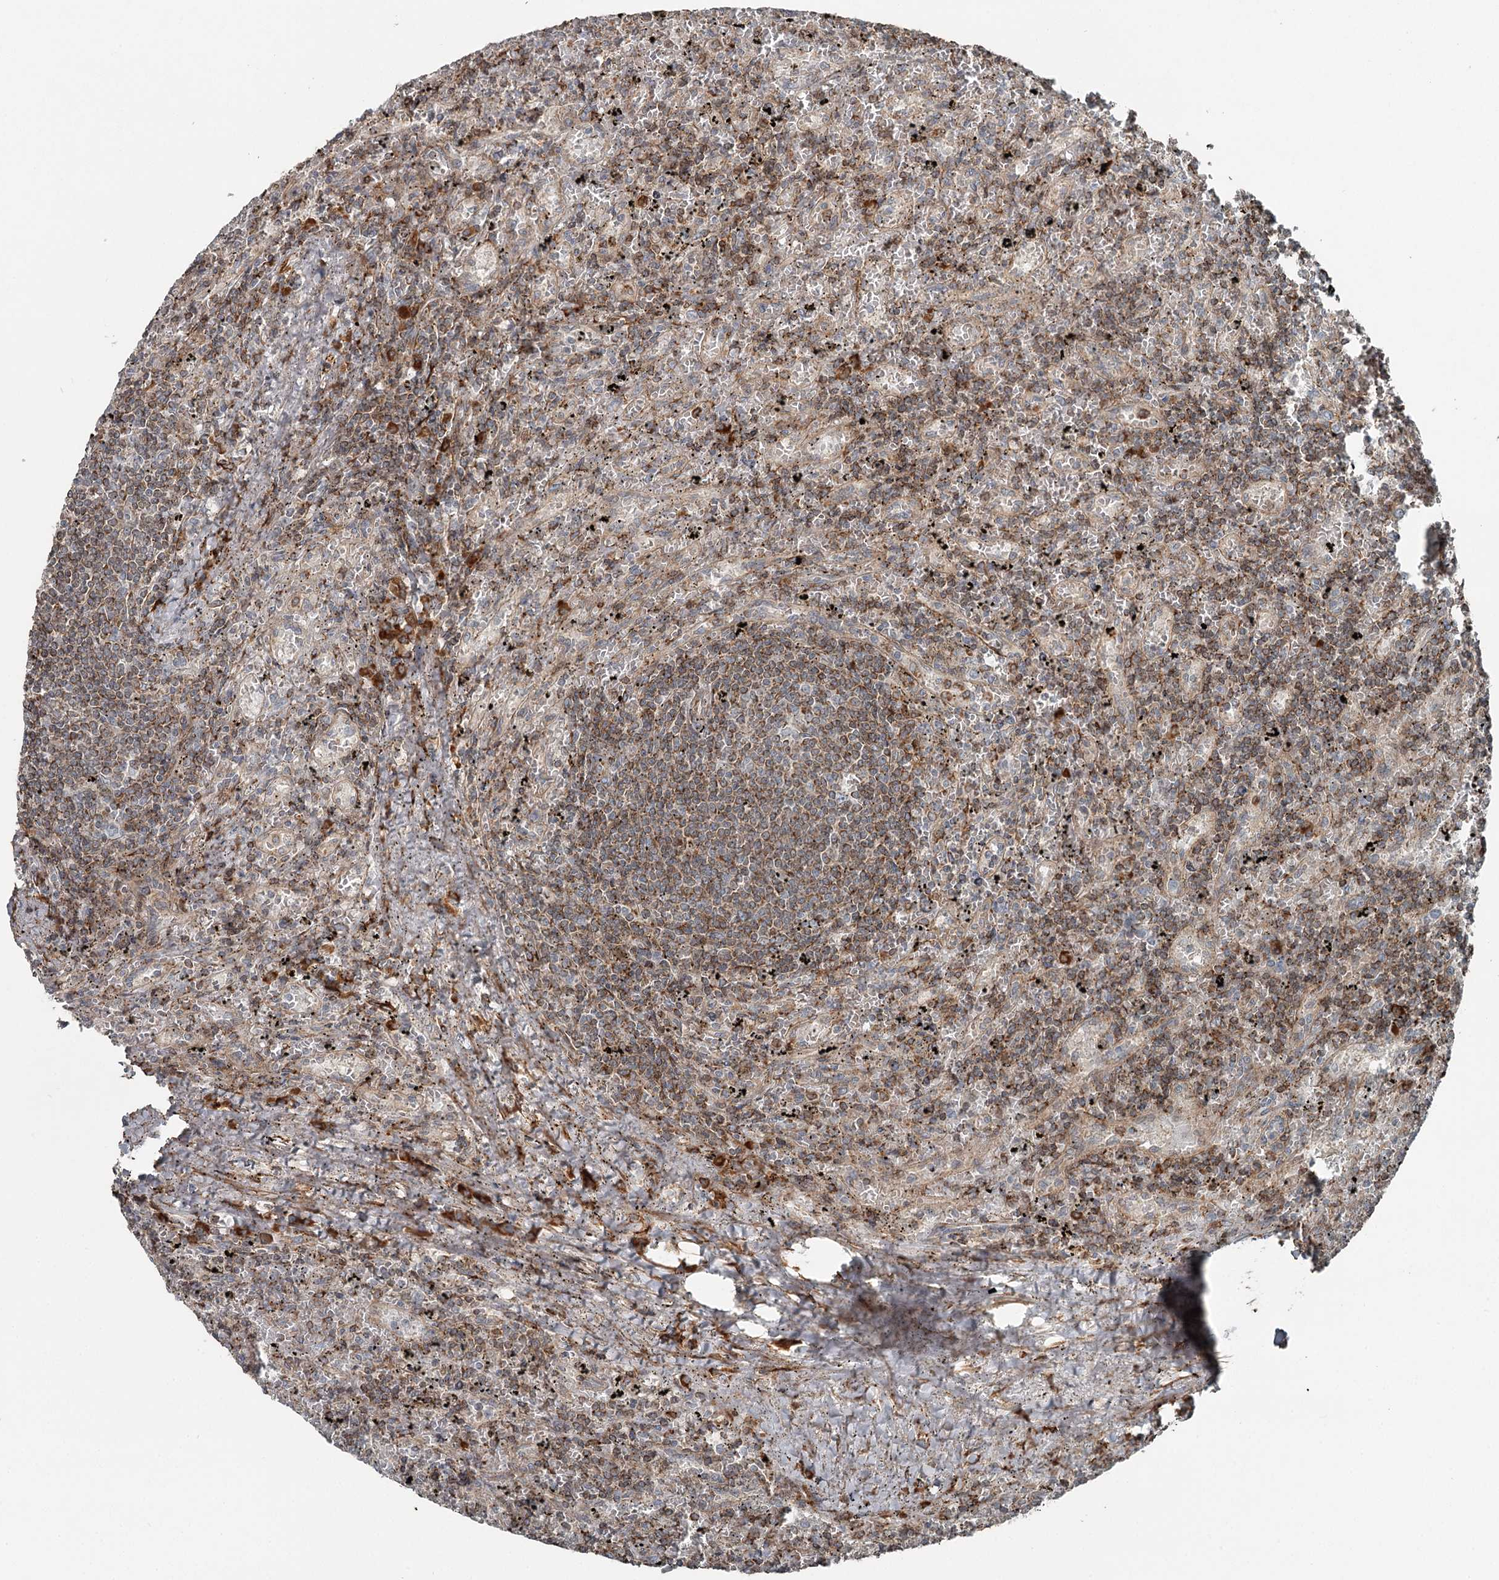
{"staining": {"intensity": "moderate", "quantity": ">75%", "location": "cytoplasmic/membranous"}, "tissue": "lymphoma", "cell_type": "Tumor cells", "image_type": "cancer", "snomed": [{"axis": "morphology", "description": "Malignant lymphoma, non-Hodgkin's type, Low grade"}, {"axis": "topography", "description": "Spleen"}], "caption": "Lymphoma stained with a protein marker displays moderate staining in tumor cells.", "gene": "RASSF8", "patient": {"sex": "male", "age": 76}}